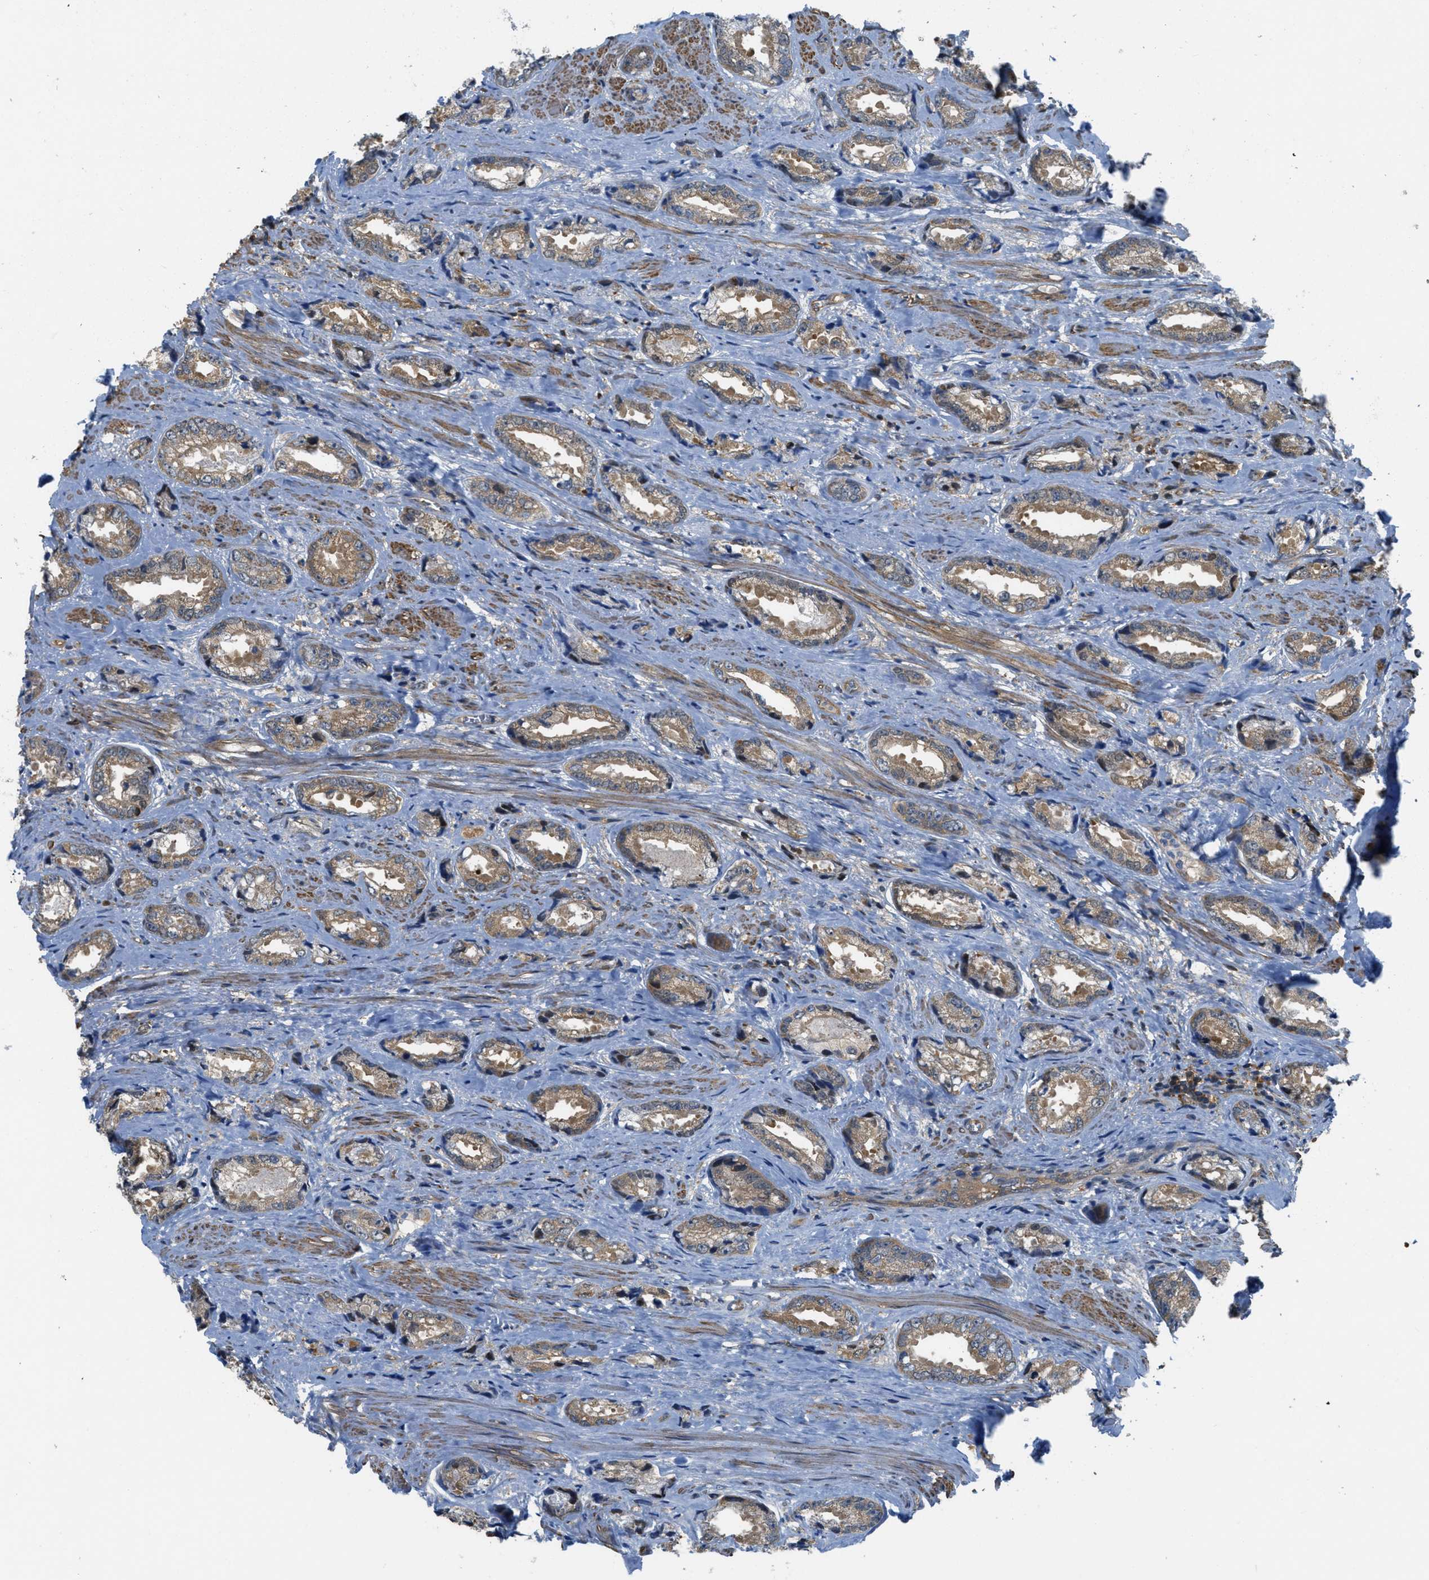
{"staining": {"intensity": "moderate", "quantity": ">75%", "location": "cytoplasmic/membranous"}, "tissue": "prostate cancer", "cell_type": "Tumor cells", "image_type": "cancer", "snomed": [{"axis": "morphology", "description": "Adenocarcinoma, High grade"}, {"axis": "topography", "description": "Prostate"}], "caption": "Immunohistochemistry photomicrograph of human prostate cancer (adenocarcinoma (high-grade)) stained for a protein (brown), which shows medium levels of moderate cytoplasmic/membranous expression in approximately >75% of tumor cells.", "gene": "PIP5K1C", "patient": {"sex": "male", "age": 61}}